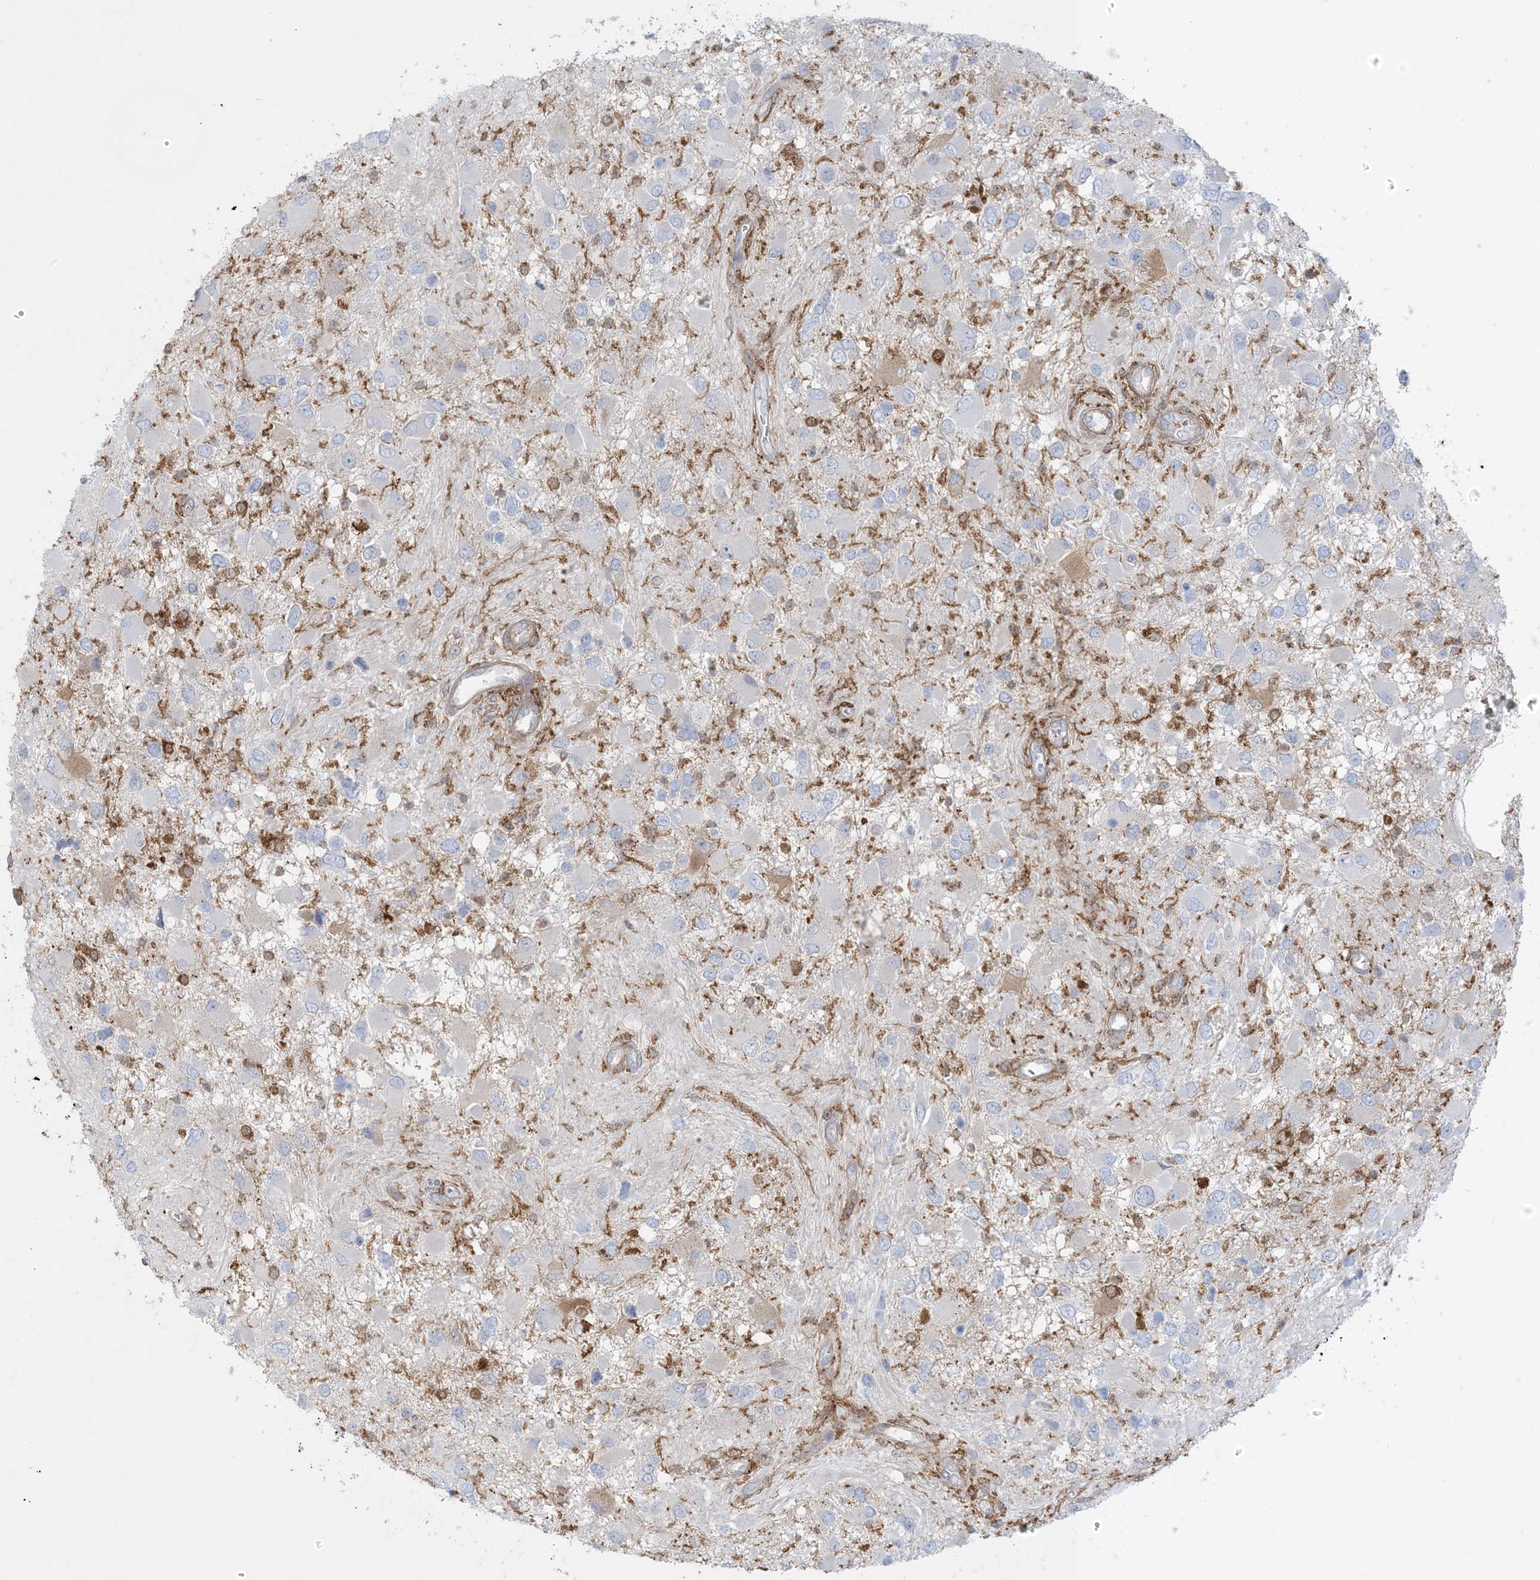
{"staining": {"intensity": "negative", "quantity": "none", "location": "none"}, "tissue": "glioma", "cell_type": "Tumor cells", "image_type": "cancer", "snomed": [{"axis": "morphology", "description": "Glioma, malignant, High grade"}, {"axis": "topography", "description": "Brain"}], "caption": "This photomicrograph is of glioma stained with IHC to label a protein in brown with the nuclei are counter-stained blue. There is no staining in tumor cells.", "gene": "ICMT", "patient": {"sex": "male", "age": 53}}